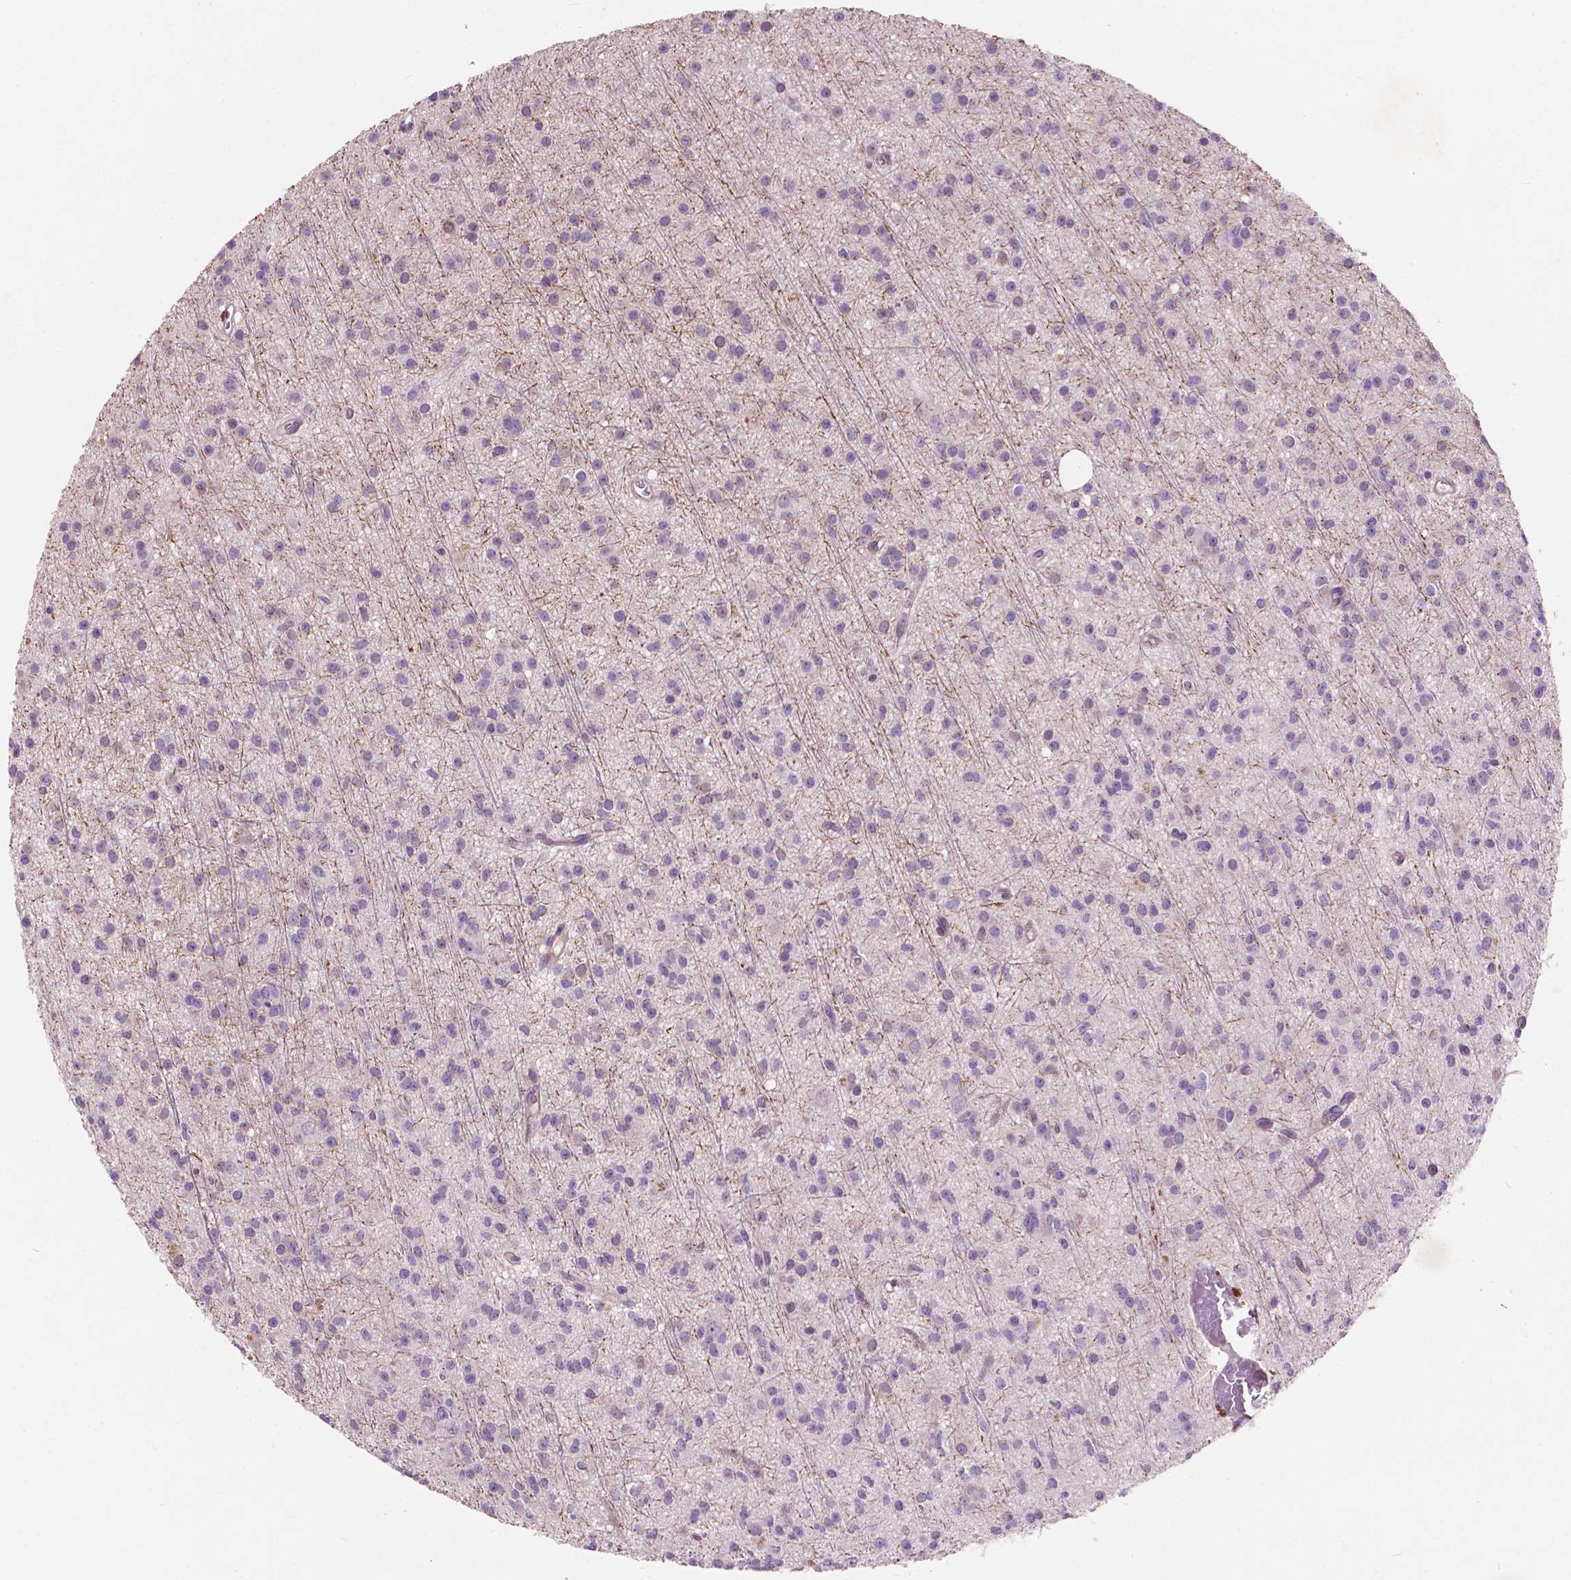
{"staining": {"intensity": "negative", "quantity": "none", "location": "none"}, "tissue": "glioma", "cell_type": "Tumor cells", "image_type": "cancer", "snomed": [{"axis": "morphology", "description": "Glioma, malignant, Low grade"}, {"axis": "topography", "description": "Brain"}], "caption": "High magnification brightfield microscopy of malignant glioma (low-grade) stained with DAB (3,3'-diaminobenzidine) (brown) and counterstained with hematoxylin (blue): tumor cells show no significant staining.", "gene": "GPR37", "patient": {"sex": "male", "age": 27}}